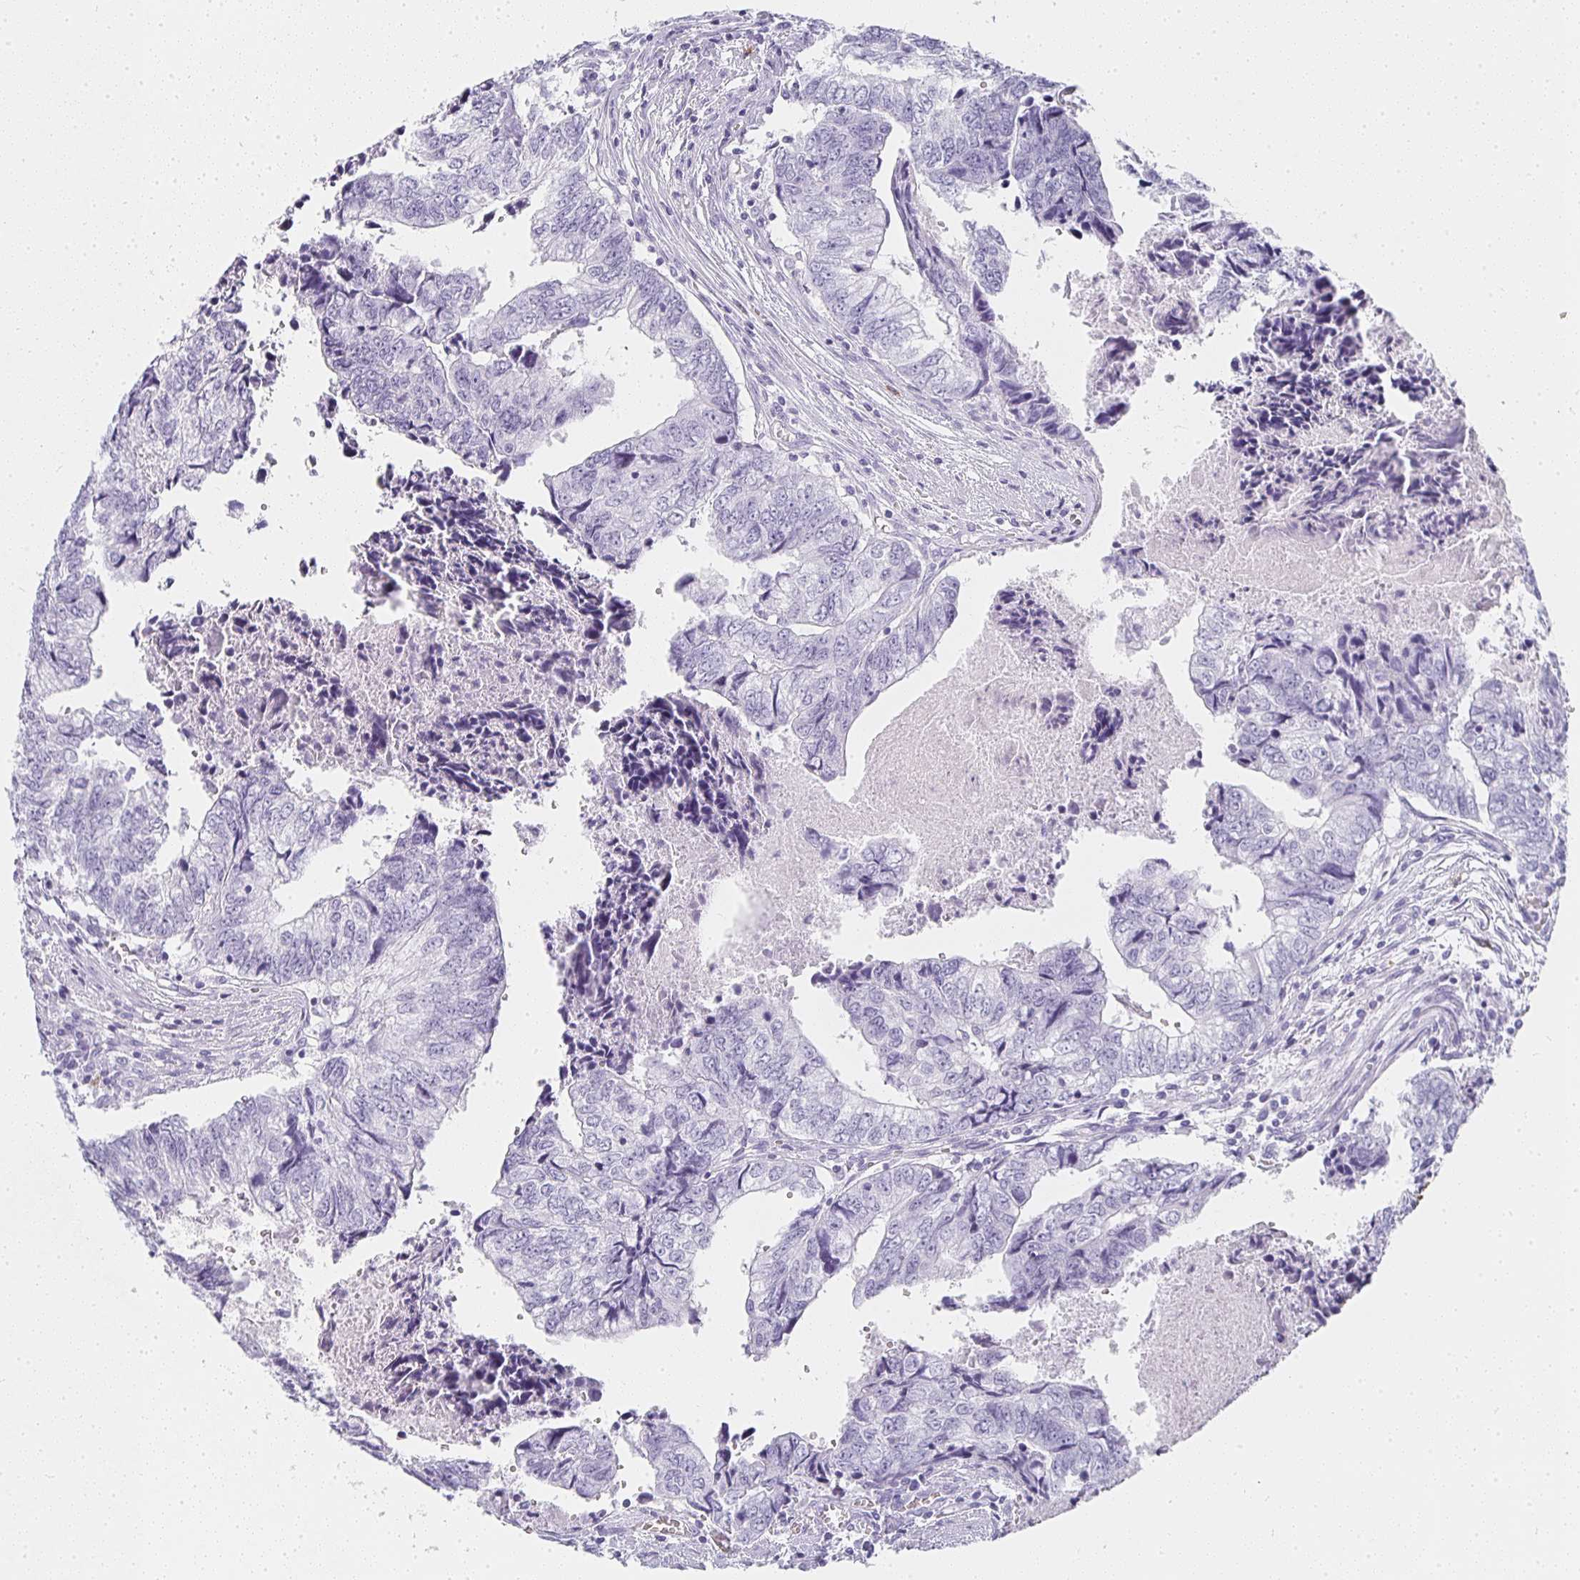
{"staining": {"intensity": "negative", "quantity": "none", "location": "none"}, "tissue": "colorectal cancer", "cell_type": "Tumor cells", "image_type": "cancer", "snomed": [{"axis": "morphology", "description": "Adenocarcinoma, NOS"}, {"axis": "topography", "description": "Colon"}], "caption": "Immunohistochemical staining of human colorectal cancer (adenocarcinoma) exhibits no significant staining in tumor cells.", "gene": "TPSD1", "patient": {"sex": "male", "age": 86}}